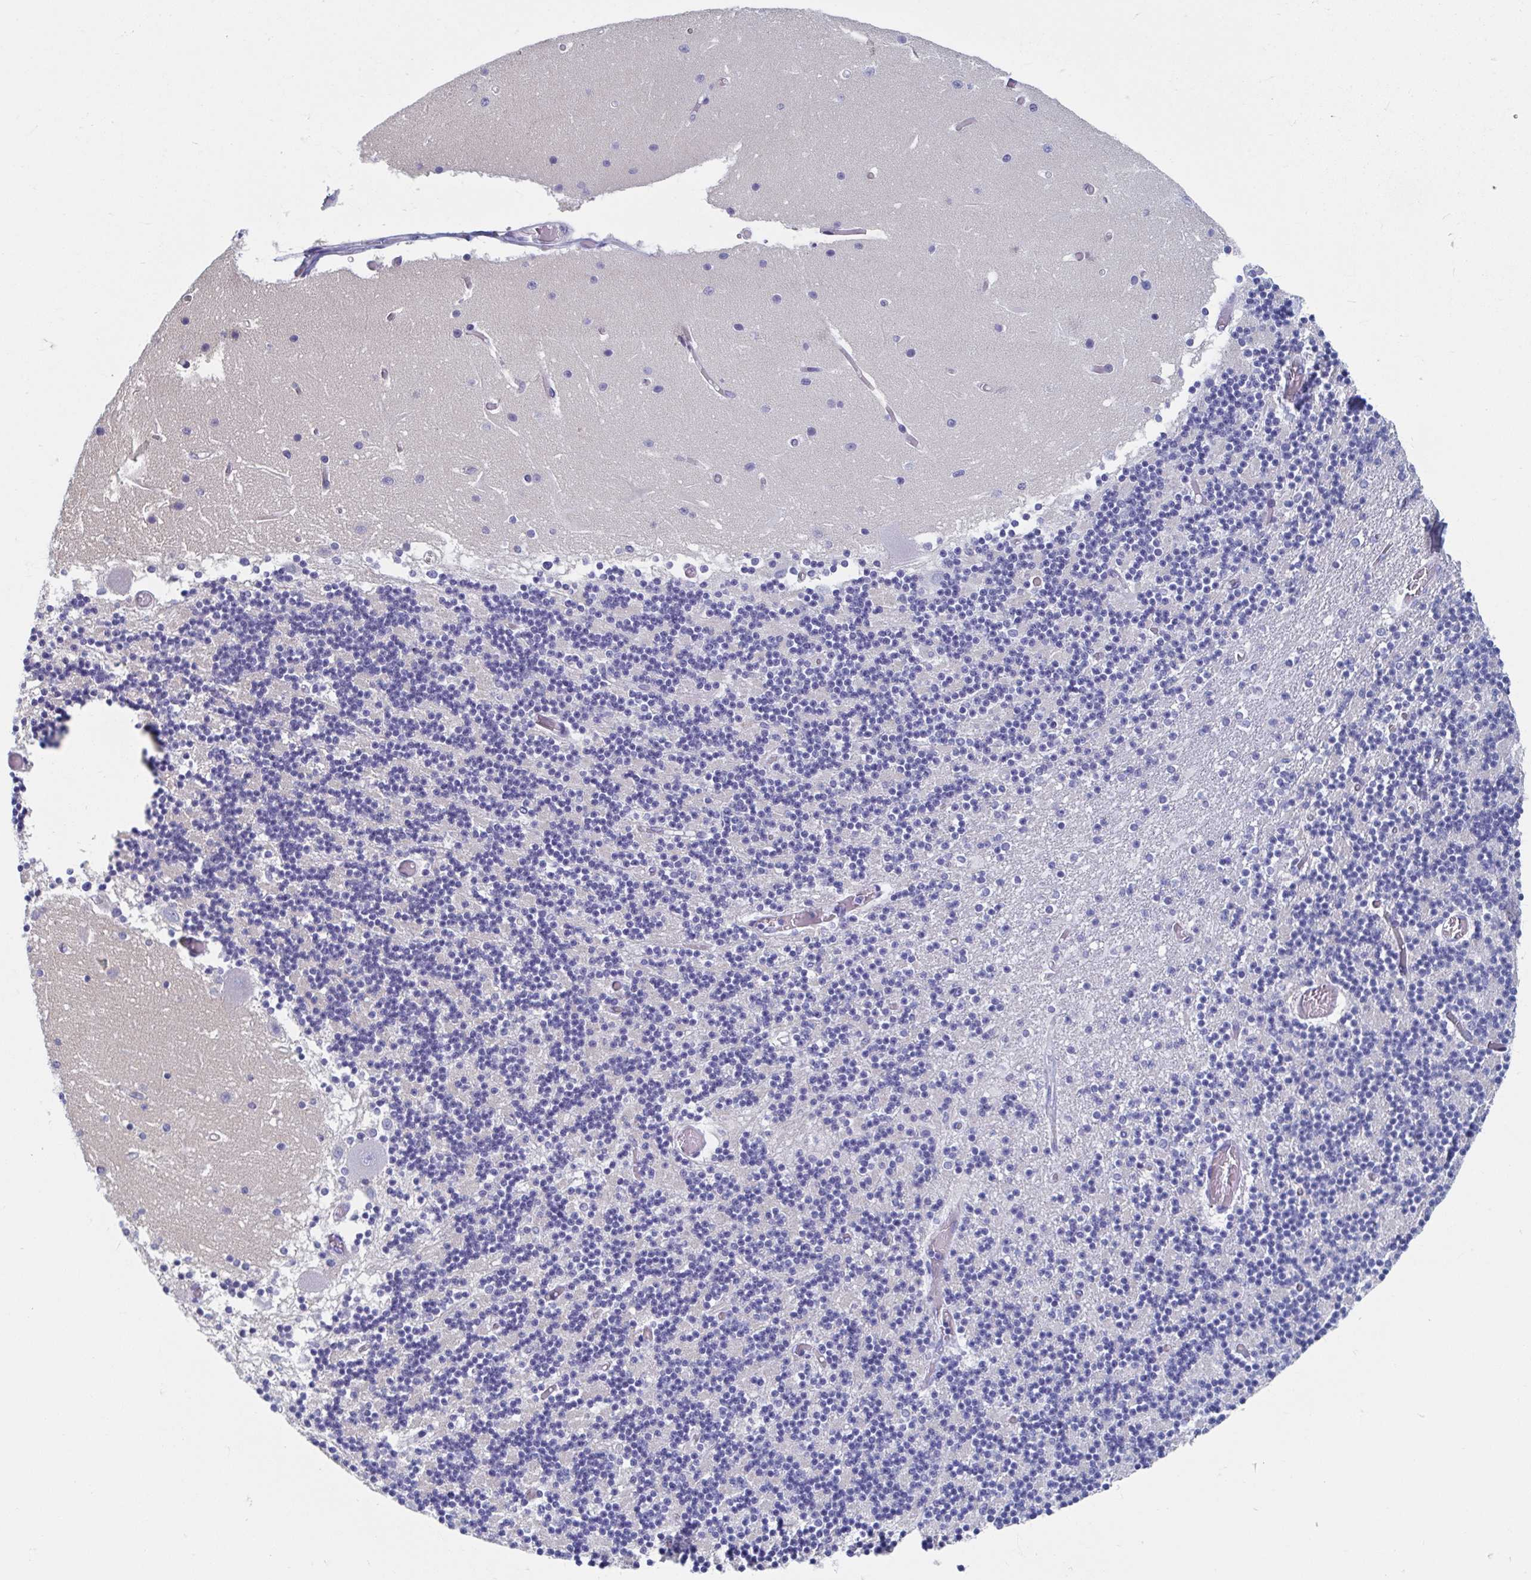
{"staining": {"intensity": "negative", "quantity": "none", "location": "none"}, "tissue": "cerebellum", "cell_type": "Cells in granular layer", "image_type": "normal", "snomed": [{"axis": "morphology", "description": "Normal tissue, NOS"}, {"axis": "topography", "description": "Cerebellum"}], "caption": "Immunohistochemistry (IHC) image of normal cerebellum stained for a protein (brown), which demonstrates no positivity in cells in granular layer. (Brightfield microscopy of DAB immunohistochemistry at high magnification).", "gene": "SHCBP1L", "patient": {"sex": "female", "age": 28}}